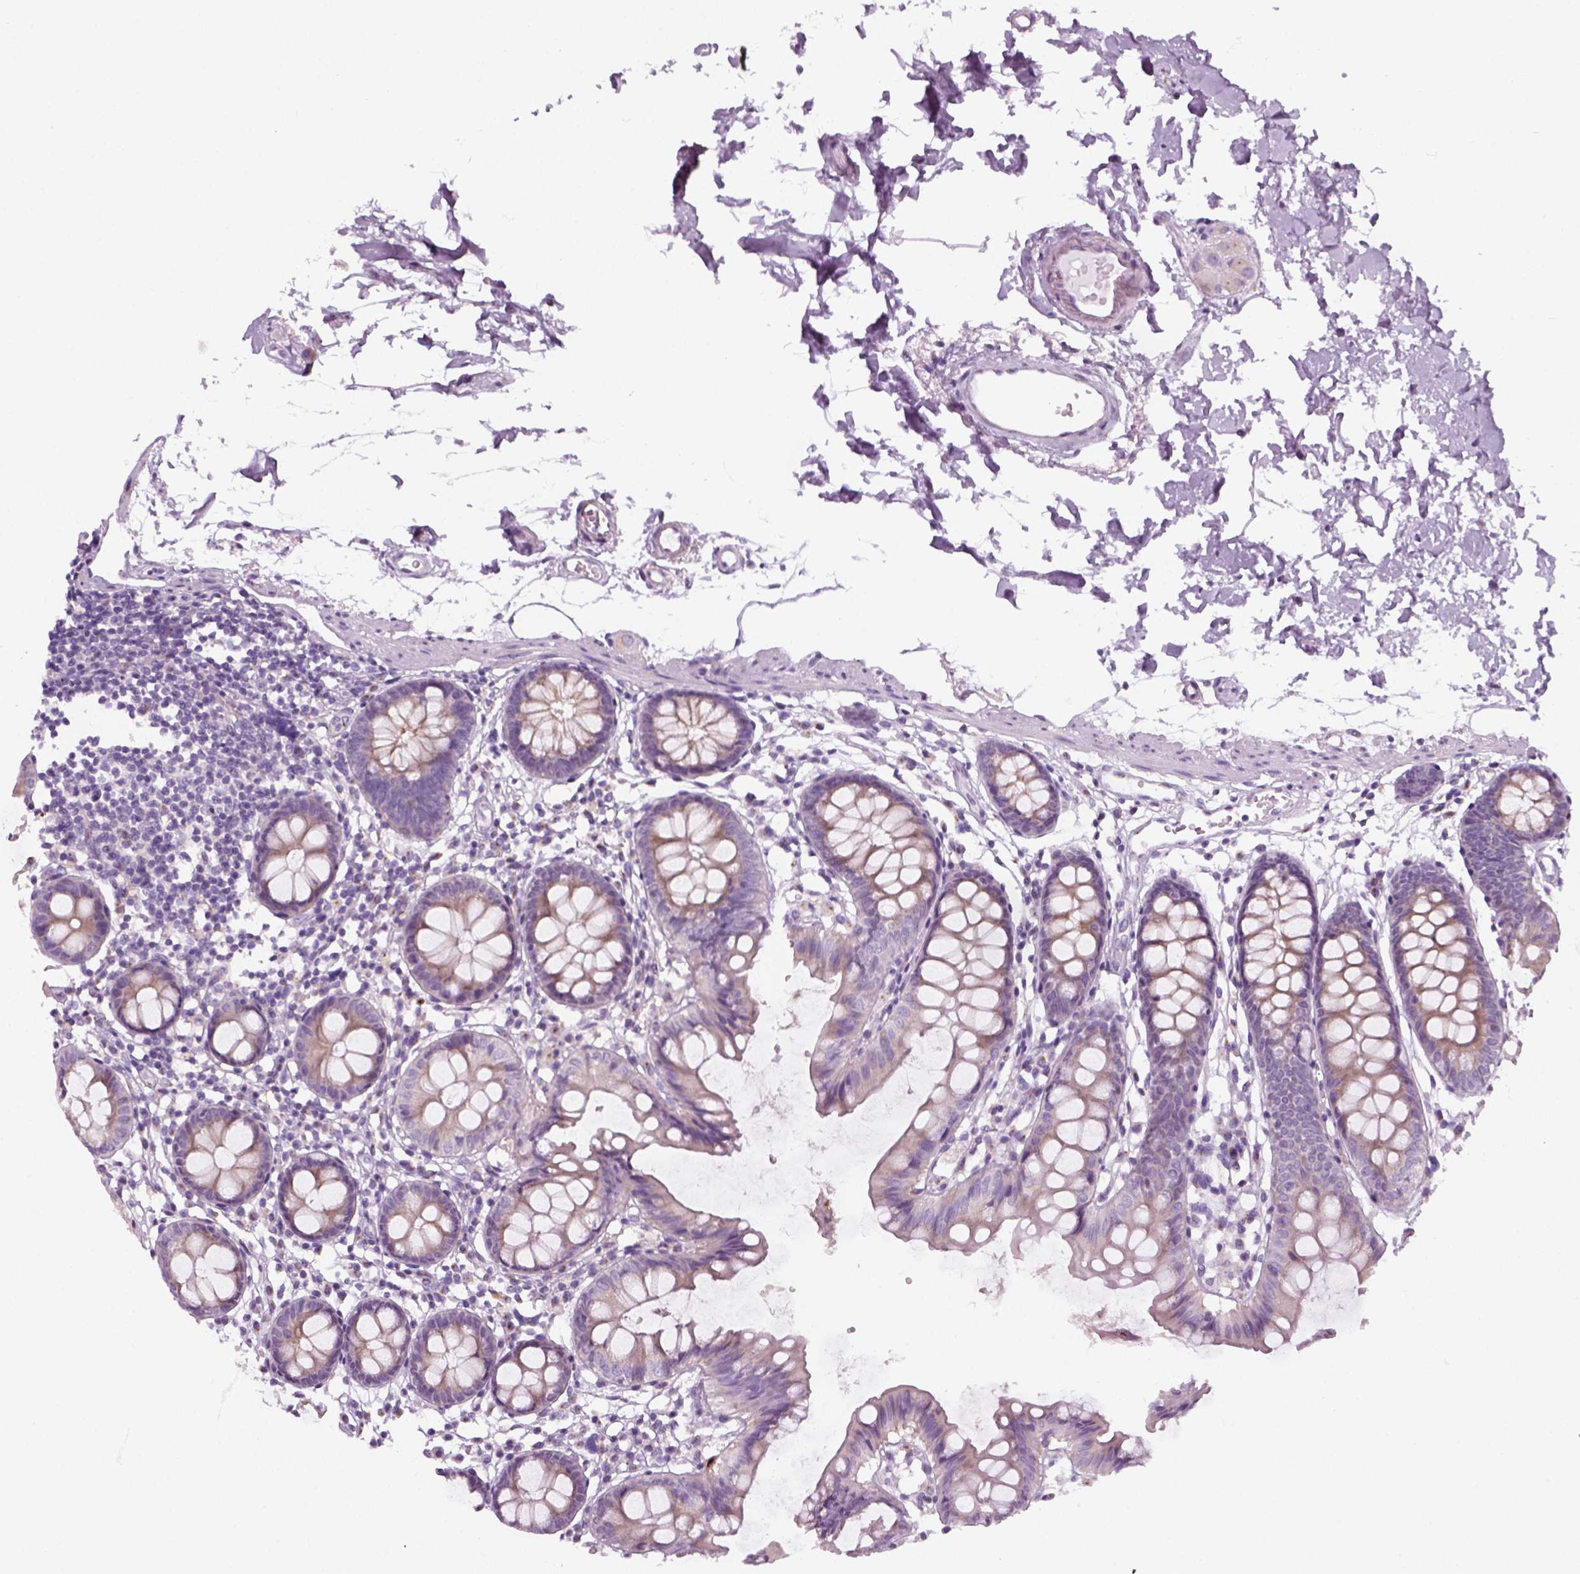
{"staining": {"intensity": "negative", "quantity": "none", "location": "none"}, "tissue": "colon", "cell_type": "Endothelial cells", "image_type": "normal", "snomed": [{"axis": "morphology", "description": "Normal tissue, NOS"}, {"axis": "topography", "description": "Colon"}], "caption": "This is an immunohistochemistry histopathology image of benign human colon. There is no staining in endothelial cells.", "gene": "IL4", "patient": {"sex": "female", "age": 84}}